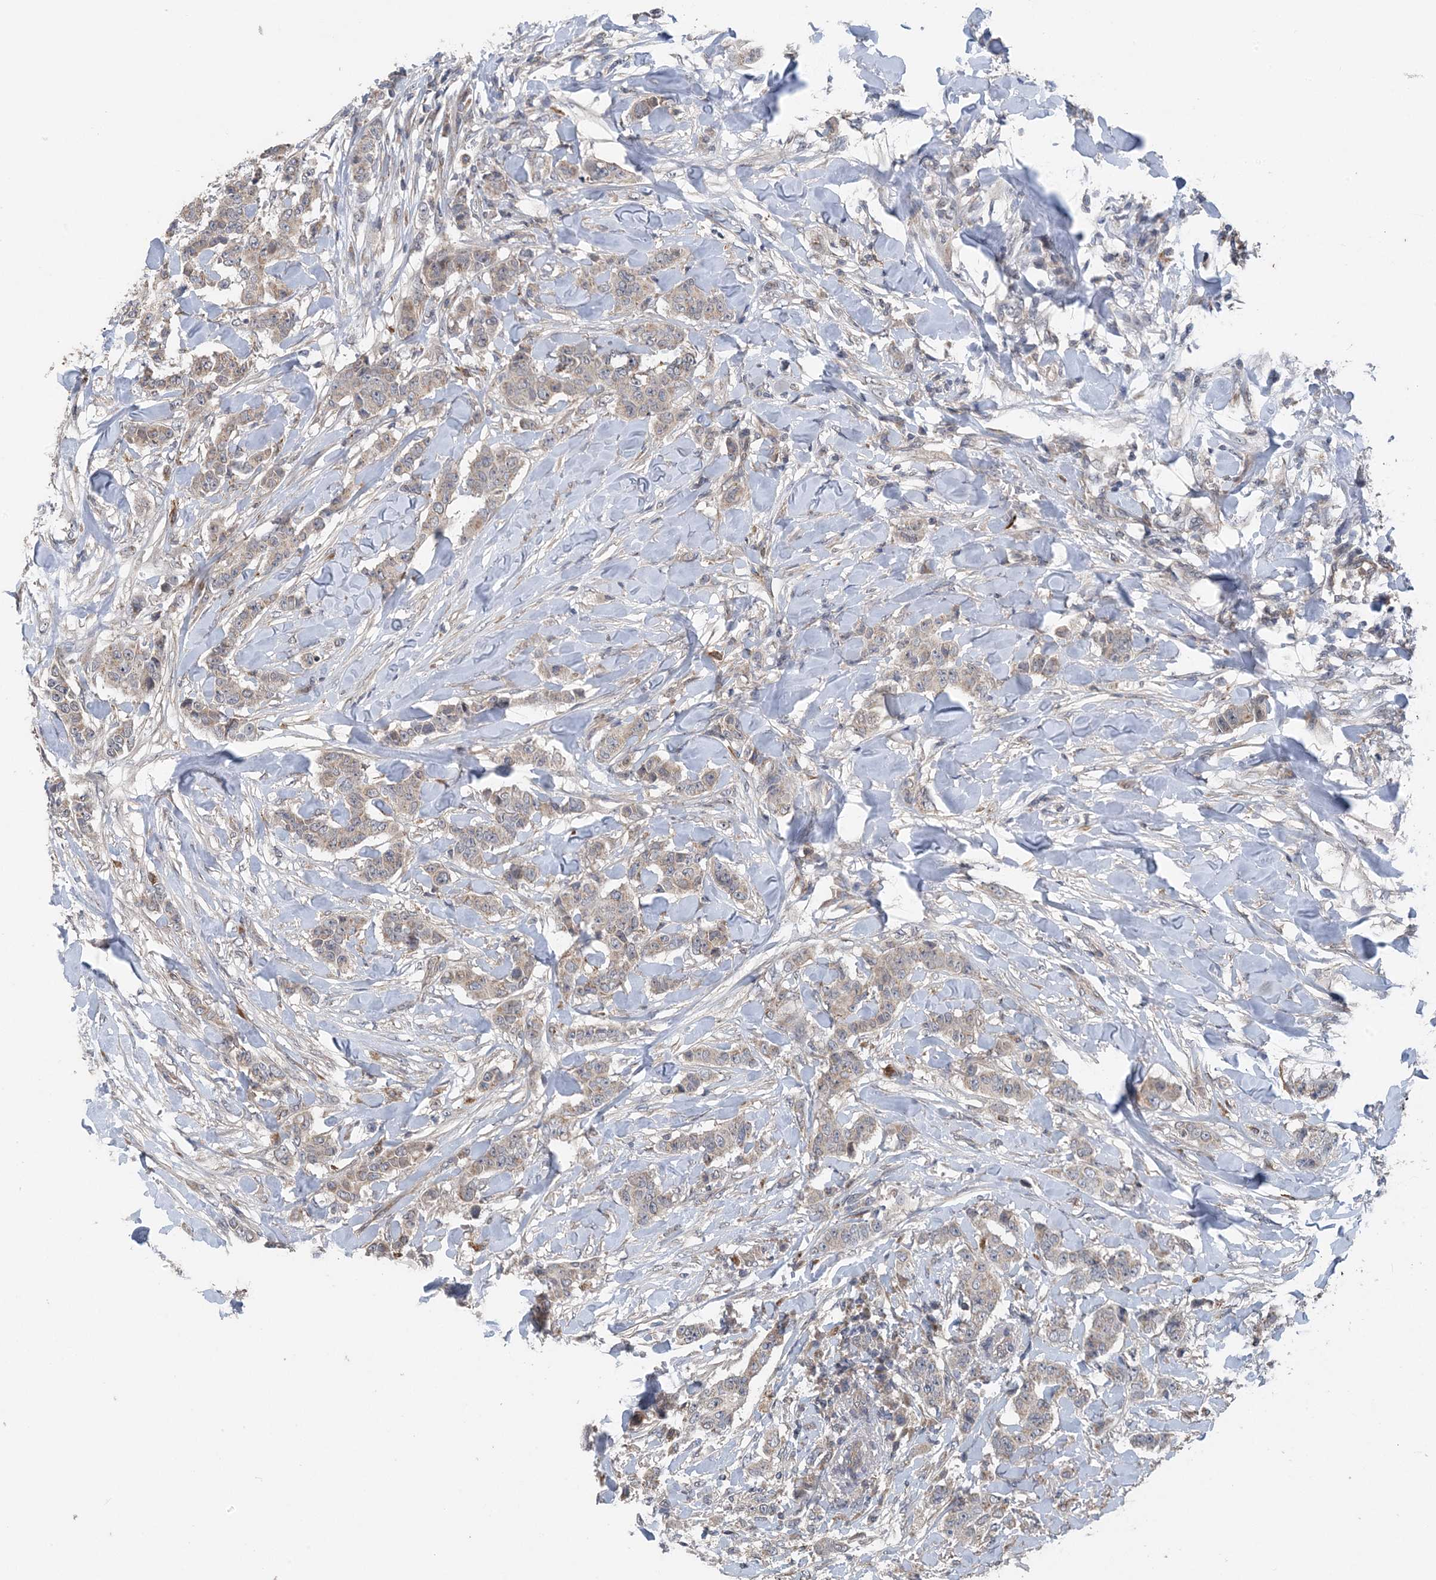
{"staining": {"intensity": "weak", "quantity": "25%-75%", "location": "cytoplasmic/membranous"}, "tissue": "breast cancer", "cell_type": "Tumor cells", "image_type": "cancer", "snomed": [{"axis": "morphology", "description": "Duct carcinoma"}, {"axis": "topography", "description": "Breast"}], "caption": "Weak cytoplasmic/membranous protein staining is identified in approximately 25%-75% of tumor cells in breast cancer.", "gene": "MYO9B", "patient": {"sex": "female", "age": 40}}